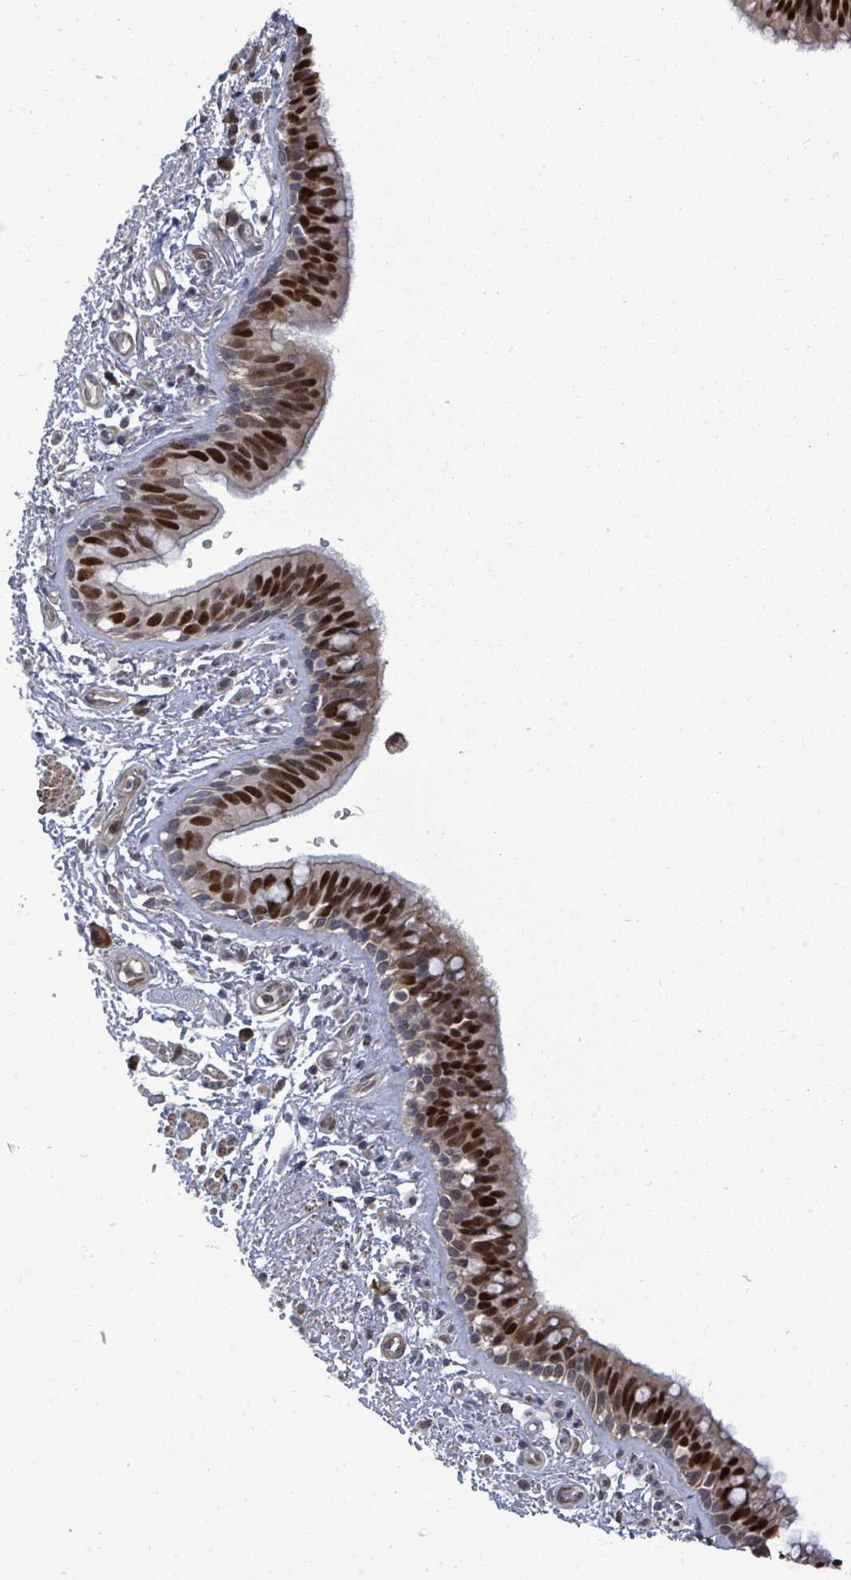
{"staining": {"intensity": "strong", "quantity": "25%-75%", "location": "nuclear"}, "tissue": "bronchus", "cell_type": "Respiratory epithelial cells", "image_type": "normal", "snomed": [{"axis": "morphology", "description": "Normal tissue, NOS"}, {"axis": "morphology", "description": "Neoplasm, uncertain whether benign or malignant"}, {"axis": "topography", "description": "Bronchus"}, {"axis": "topography", "description": "Lung"}], "caption": "An IHC micrograph of unremarkable tissue is shown. Protein staining in brown shows strong nuclear positivity in bronchus within respiratory epithelial cells. Immunohistochemistry (ihc) stains the protein of interest in brown and the nuclei are stained blue.", "gene": "PAPSS1", "patient": {"sex": "male", "age": 55}}